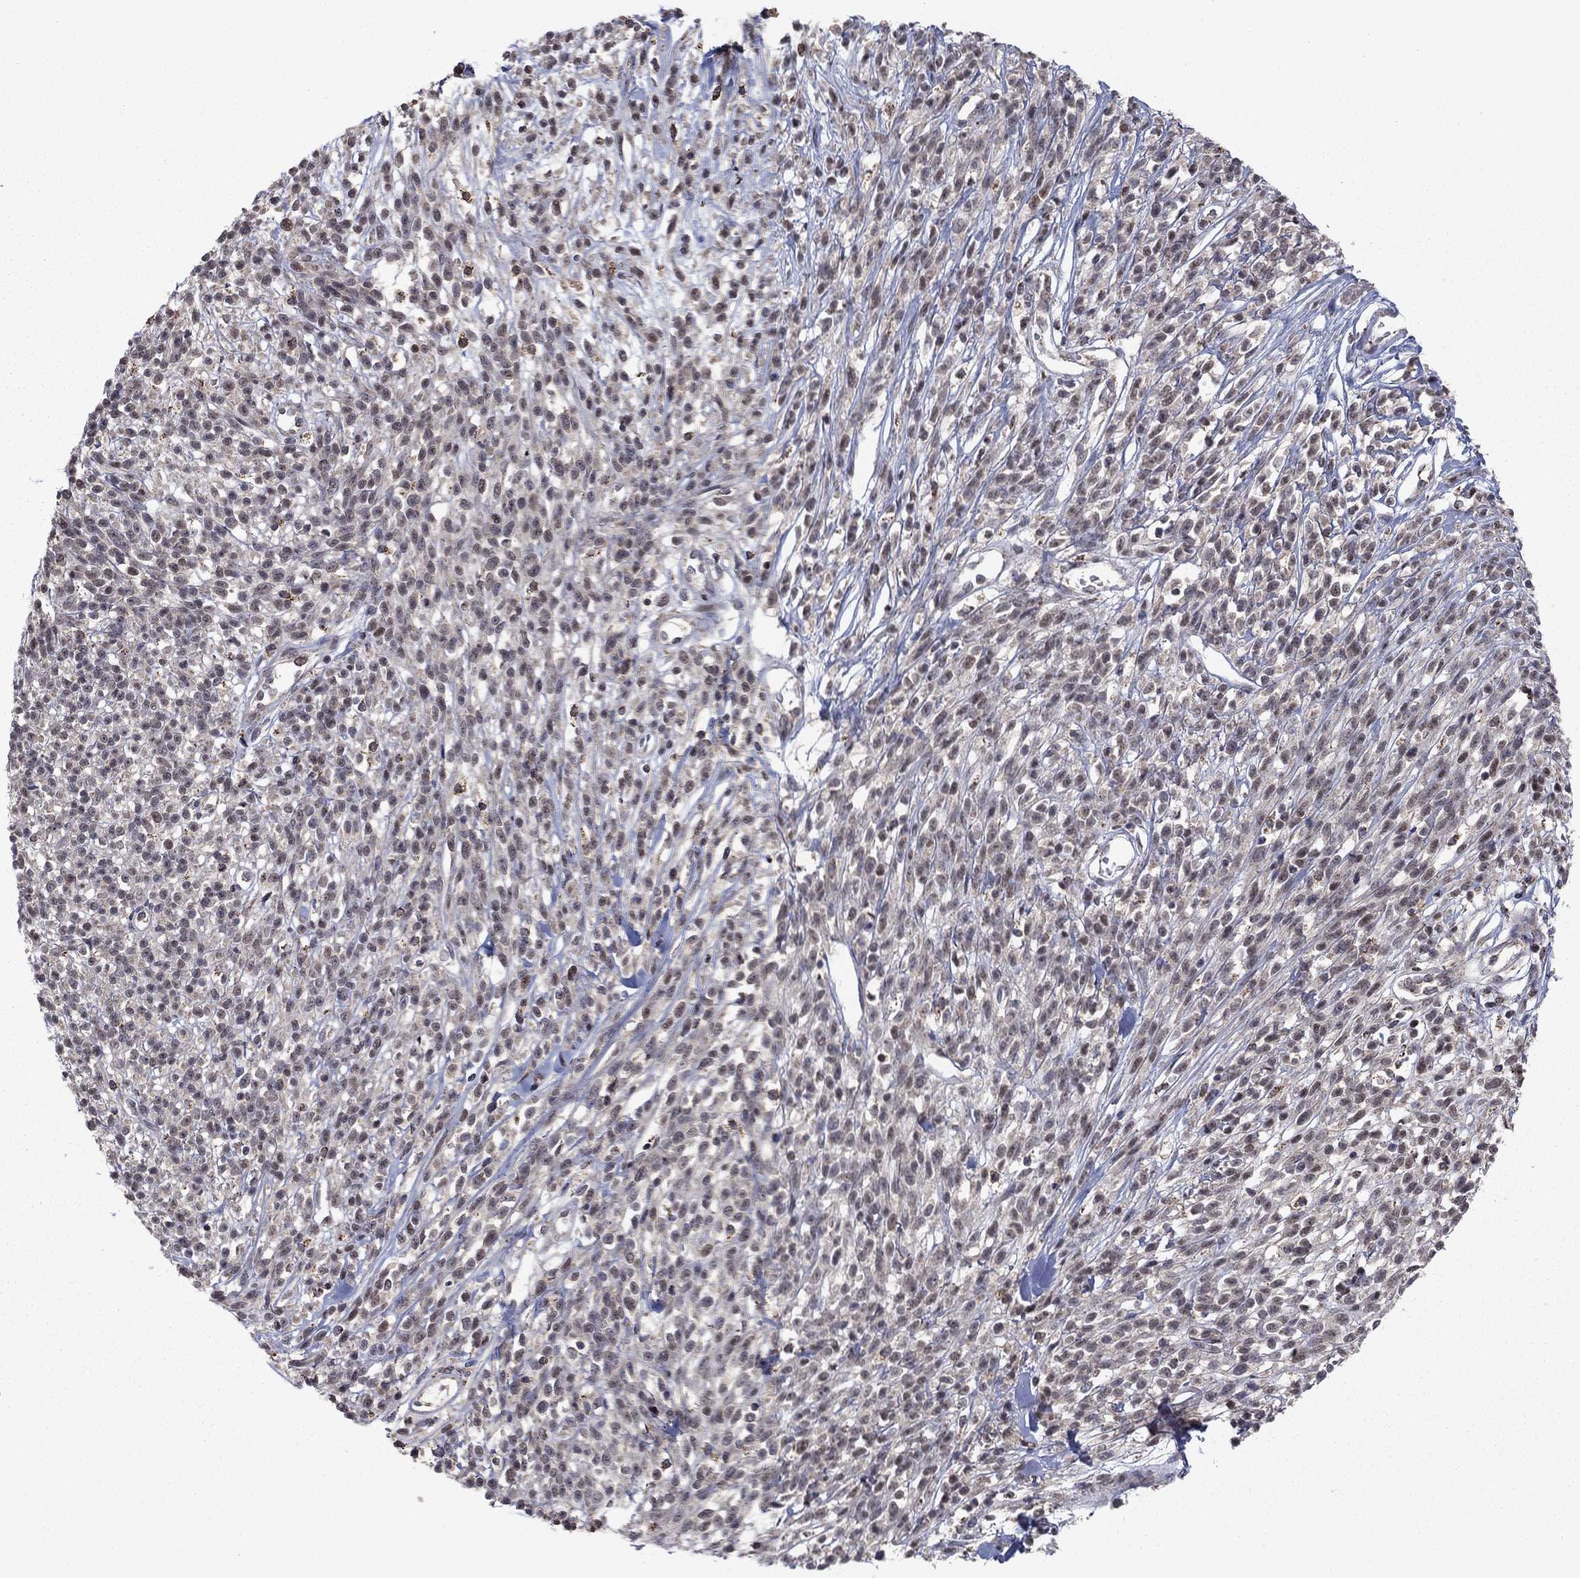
{"staining": {"intensity": "moderate", "quantity": "<25%", "location": "nuclear"}, "tissue": "melanoma", "cell_type": "Tumor cells", "image_type": "cancer", "snomed": [{"axis": "morphology", "description": "Malignant melanoma, NOS"}, {"axis": "topography", "description": "Skin"}, {"axis": "topography", "description": "Skin of trunk"}], "caption": "Protein staining of malignant melanoma tissue shows moderate nuclear staining in approximately <25% of tumor cells.", "gene": "ZNF395", "patient": {"sex": "male", "age": 74}}